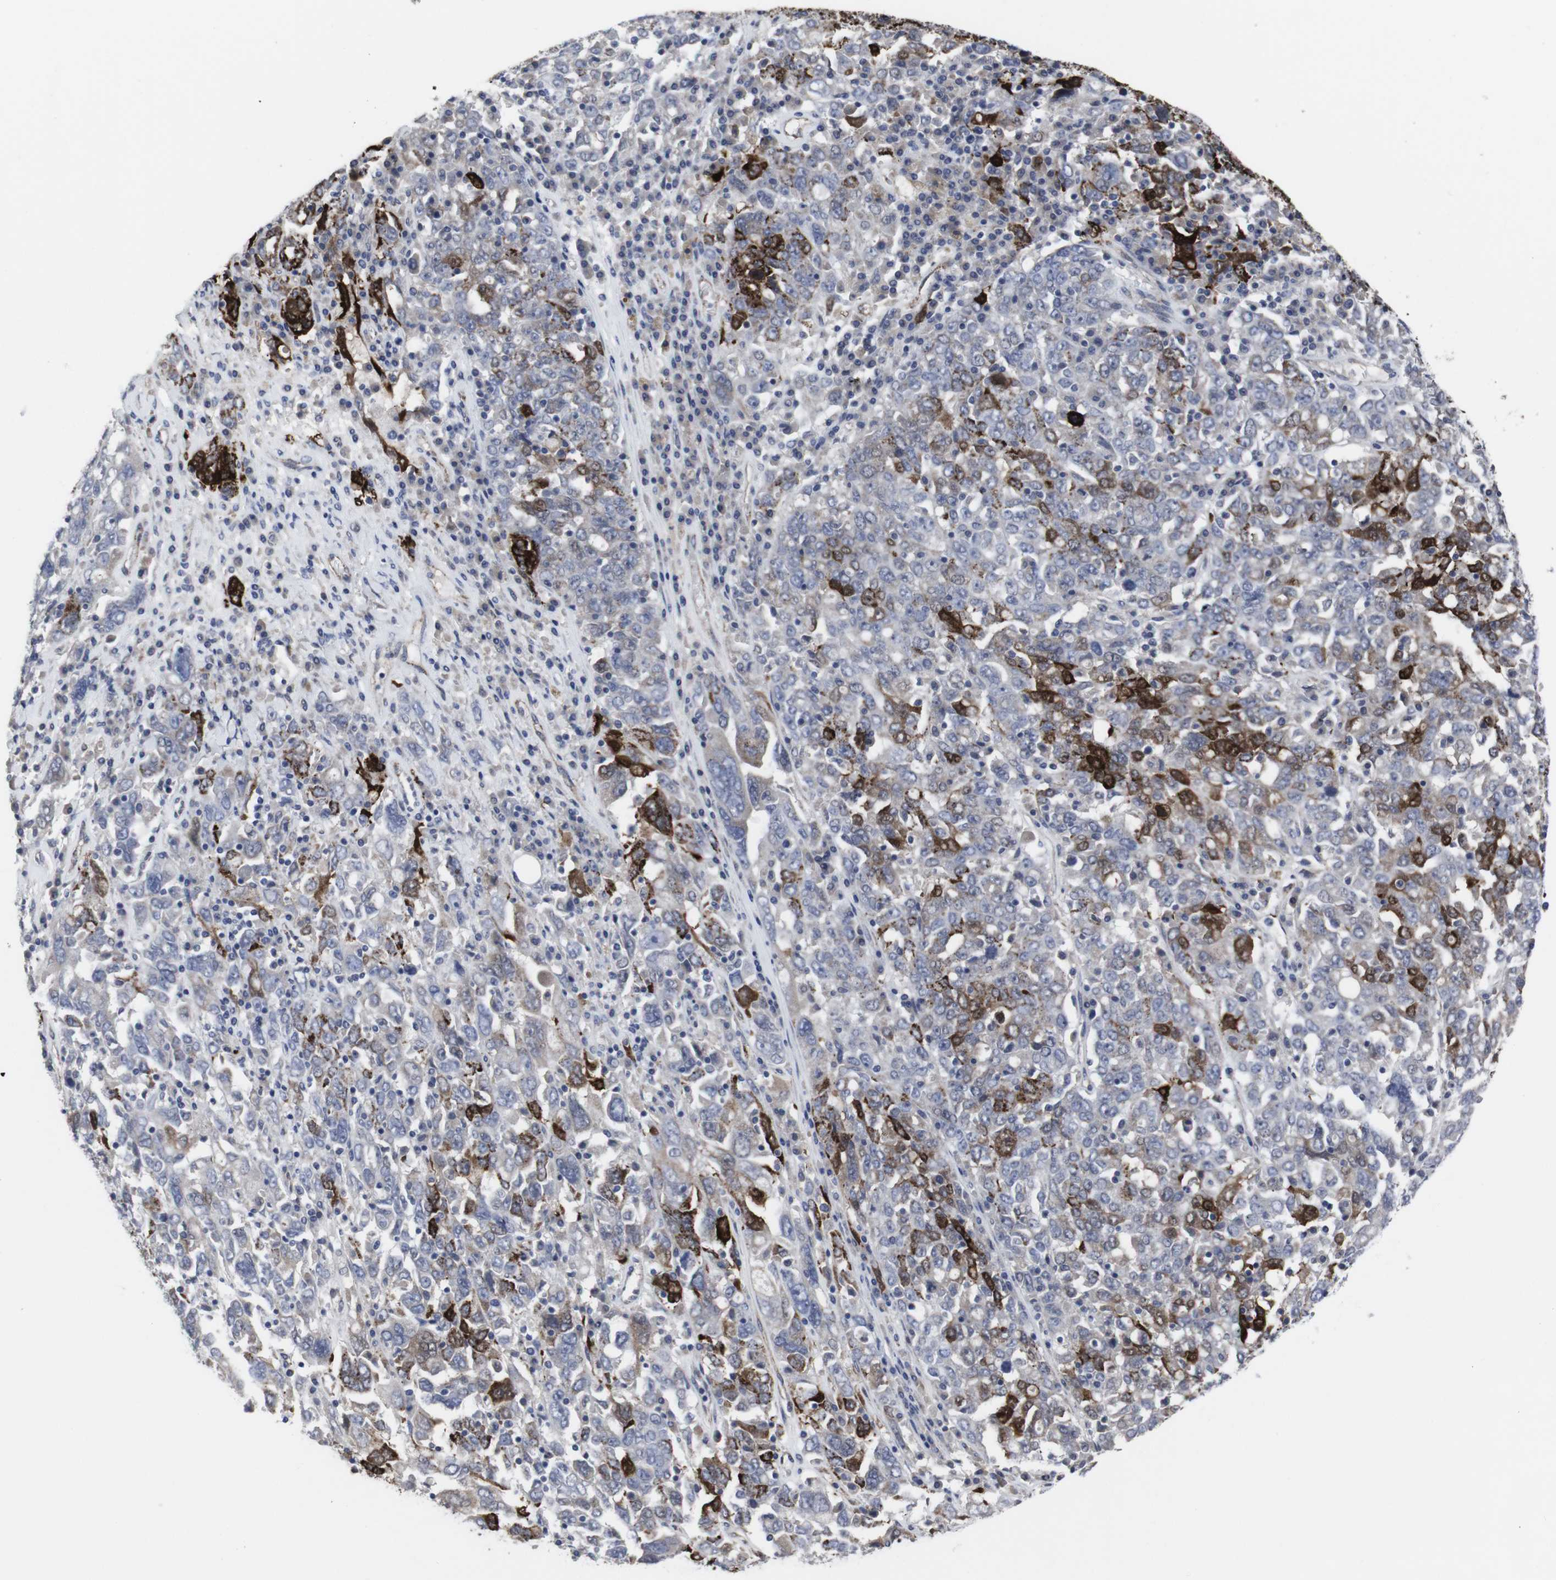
{"staining": {"intensity": "moderate", "quantity": "25%-75%", "location": "cytoplasmic/membranous"}, "tissue": "ovarian cancer", "cell_type": "Tumor cells", "image_type": "cancer", "snomed": [{"axis": "morphology", "description": "Carcinoma, endometroid"}, {"axis": "topography", "description": "Ovary"}], "caption": "Ovarian cancer stained with DAB (3,3'-diaminobenzidine) immunohistochemistry (IHC) reveals medium levels of moderate cytoplasmic/membranous staining in about 25%-75% of tumor cells. The staining was performed using DAB, with brown indicating positive protein expression. Nuclei are stained blue with hematoxylin.", "gene": "SNCG", "patient": {"sex": "female", "age": 62}}